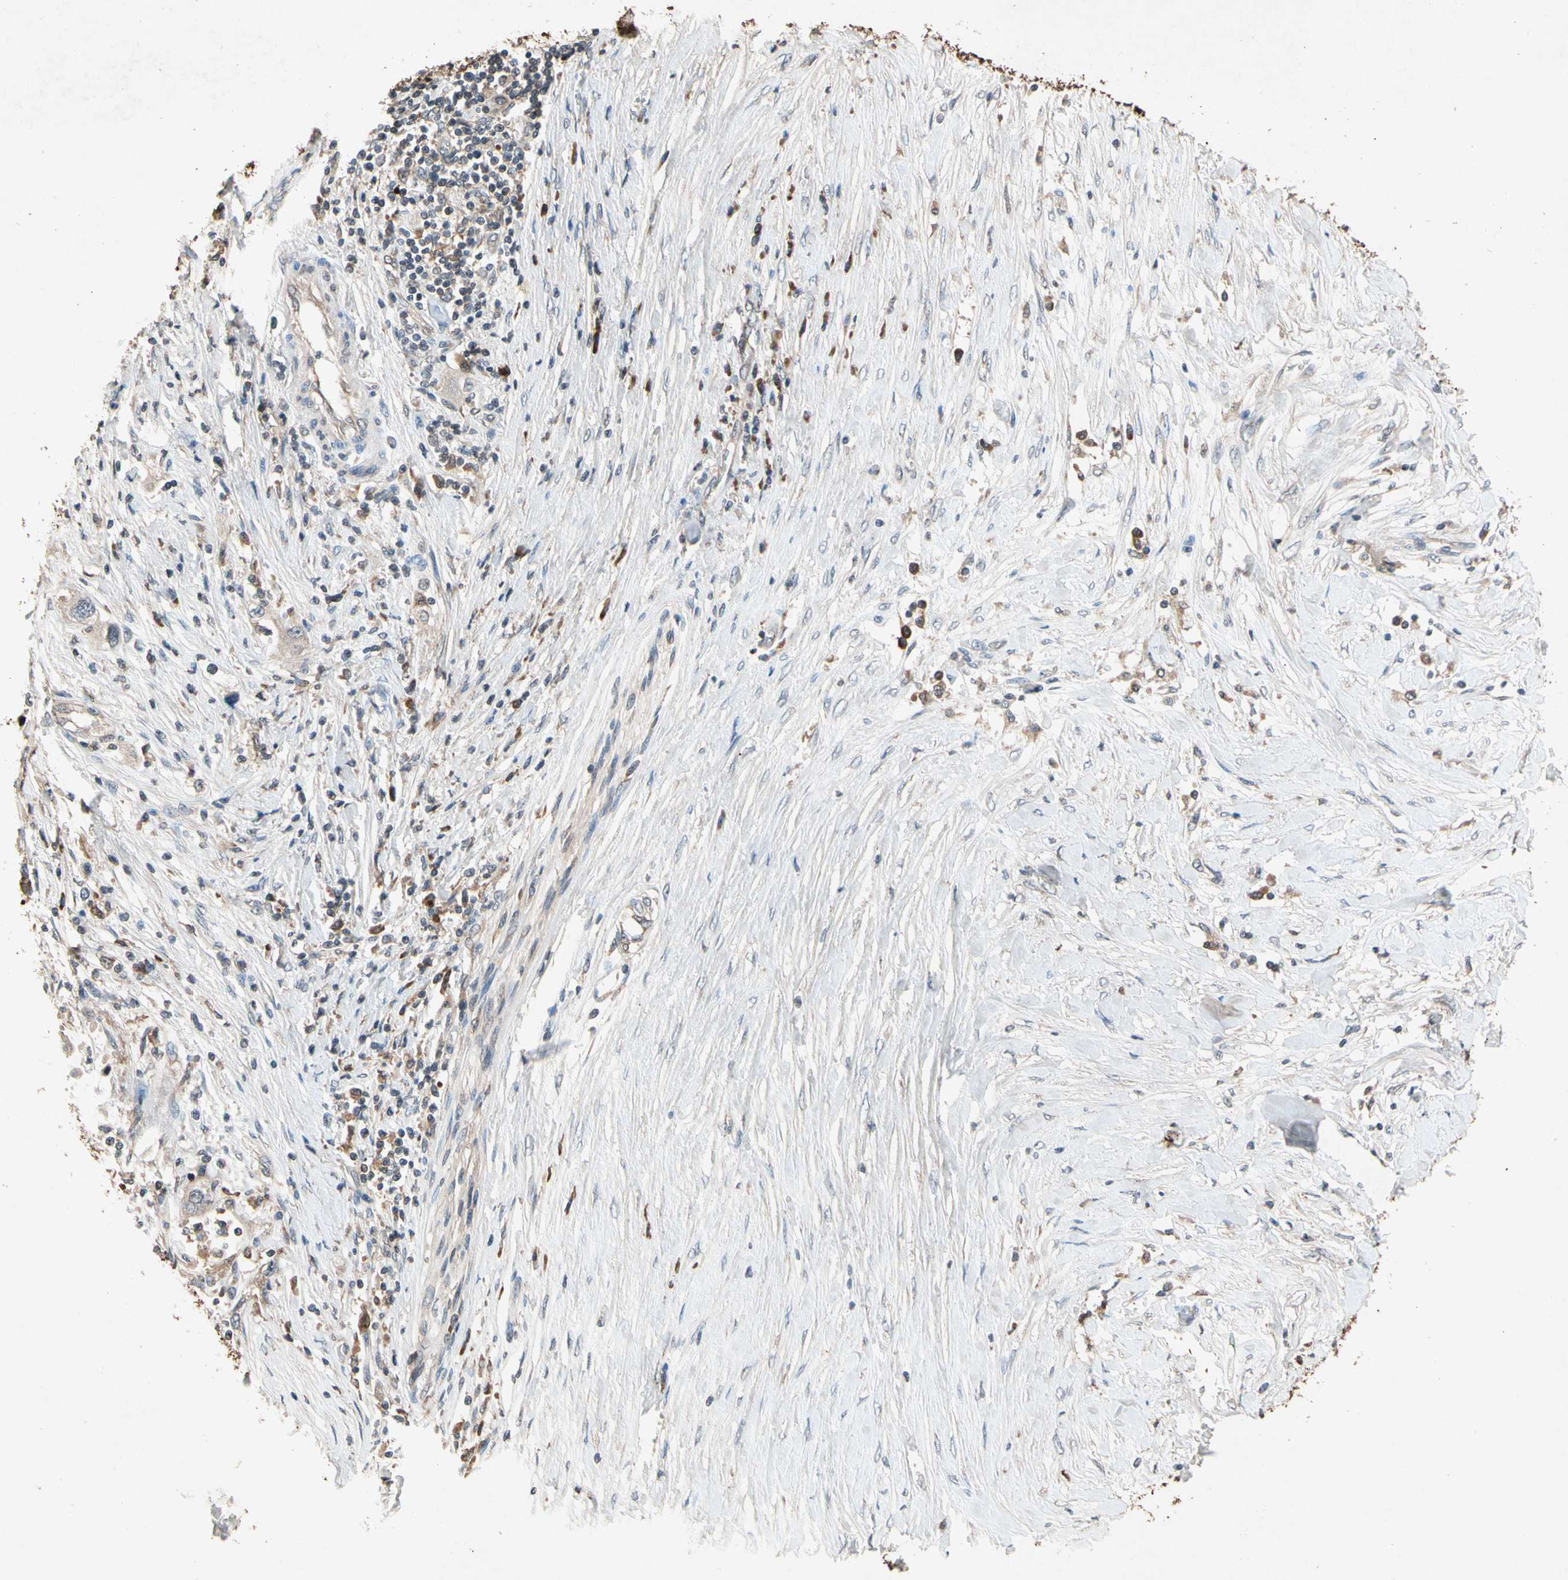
{"staining": {"intensity": "weak", "quantity": ">75%", "location": "cytoplasmic/membranous"}, "tissue": "pancreatic cancer", "cell_type": "Tumor cells", "image_type": "cancer", "snomed": [{"axis": "morphology", "description": "Adenocarcinoma, NOS"}, {"axis": "topography", "description": "Pancreas"}], "caption": "There is low levels of weak cytoplasmic/membranous positivity in tumor cells of adenocarcinoma (pancreatic), as demonstrated by immunohistochemical staining (brown color).", "gene": "PRDX4", "patient": {"sex": "female", "age": 70}}